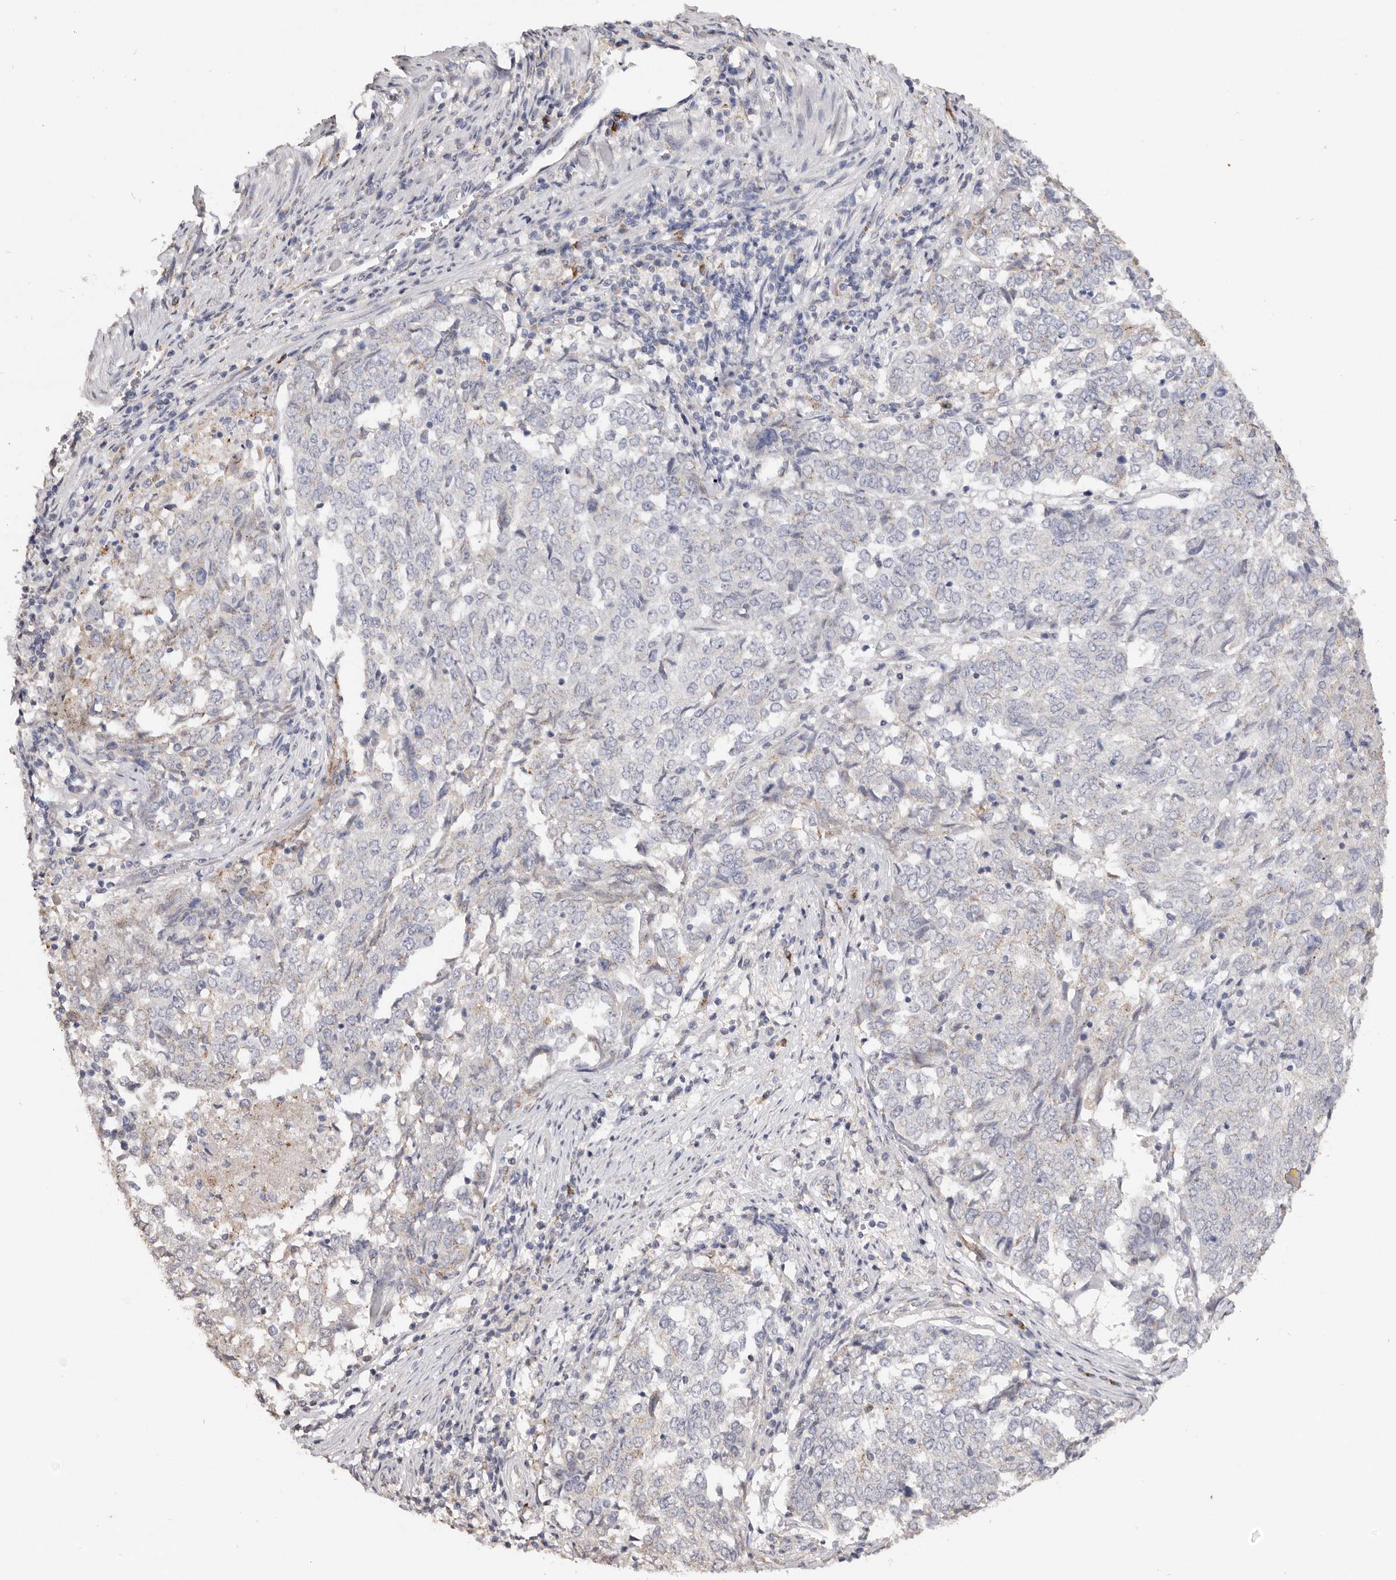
{"staining": {"intensity": "weak", "quantity": "<25%", "location": "cytoplasmic/membranous"}, "tissue": "endometrial cancer", "cell_type": "Tumor cells", "image_type": "cancer", "snomed": [{"axis": "morphology", "description": "Adenocarcinoma, NOS"}, {"axis": "topography", "description": "Endometrium"}], "caption": "The photomicrograph shows no staining of tumor cells in endometrial cancer. (DAB (3,3'-diaminobenzidine) immunohistochemistry (IHC) visualized using brightfield microscopy, high magnification).", "gene": "LGALS7B", "patient": {"sex": "female", "age": 80}}